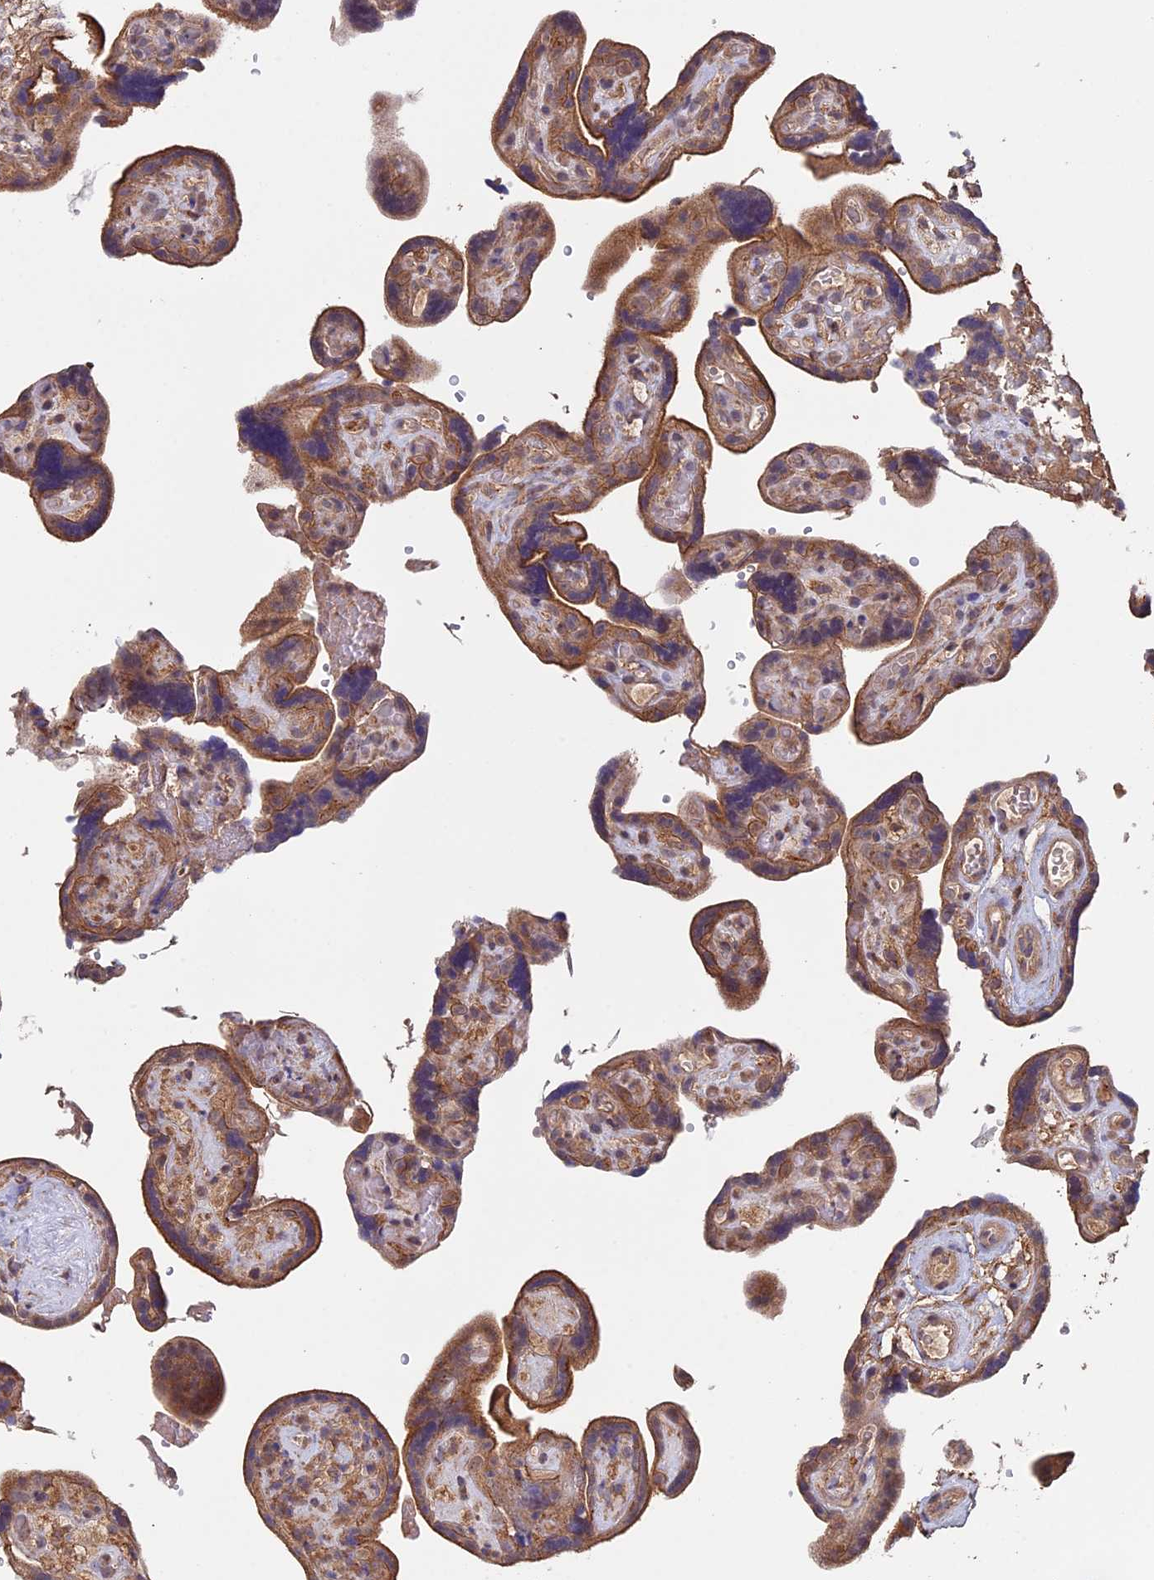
{"staining": {"intensity": "moderate", "quantity": ">75%", "location": "cytoplasmic/membranous,nuclear"}, "tissue": "placenta", "cell_type": "Decidual cells", "image_type": "normal", "snomed": [{"axis": "morphology", "description": "Normal tissue, NOS"}, {"axis": "topography", "description": "Placenta"}], "caption": "A histopathology image showing moderate cytoplasmic/membranous,nuclear staining in about >75% of decidual cells in benign placenta, as visualized by brown immunohistochemical staining.", "gene": "PIGQ", "patient": {"sex": "female", "age": 30}}